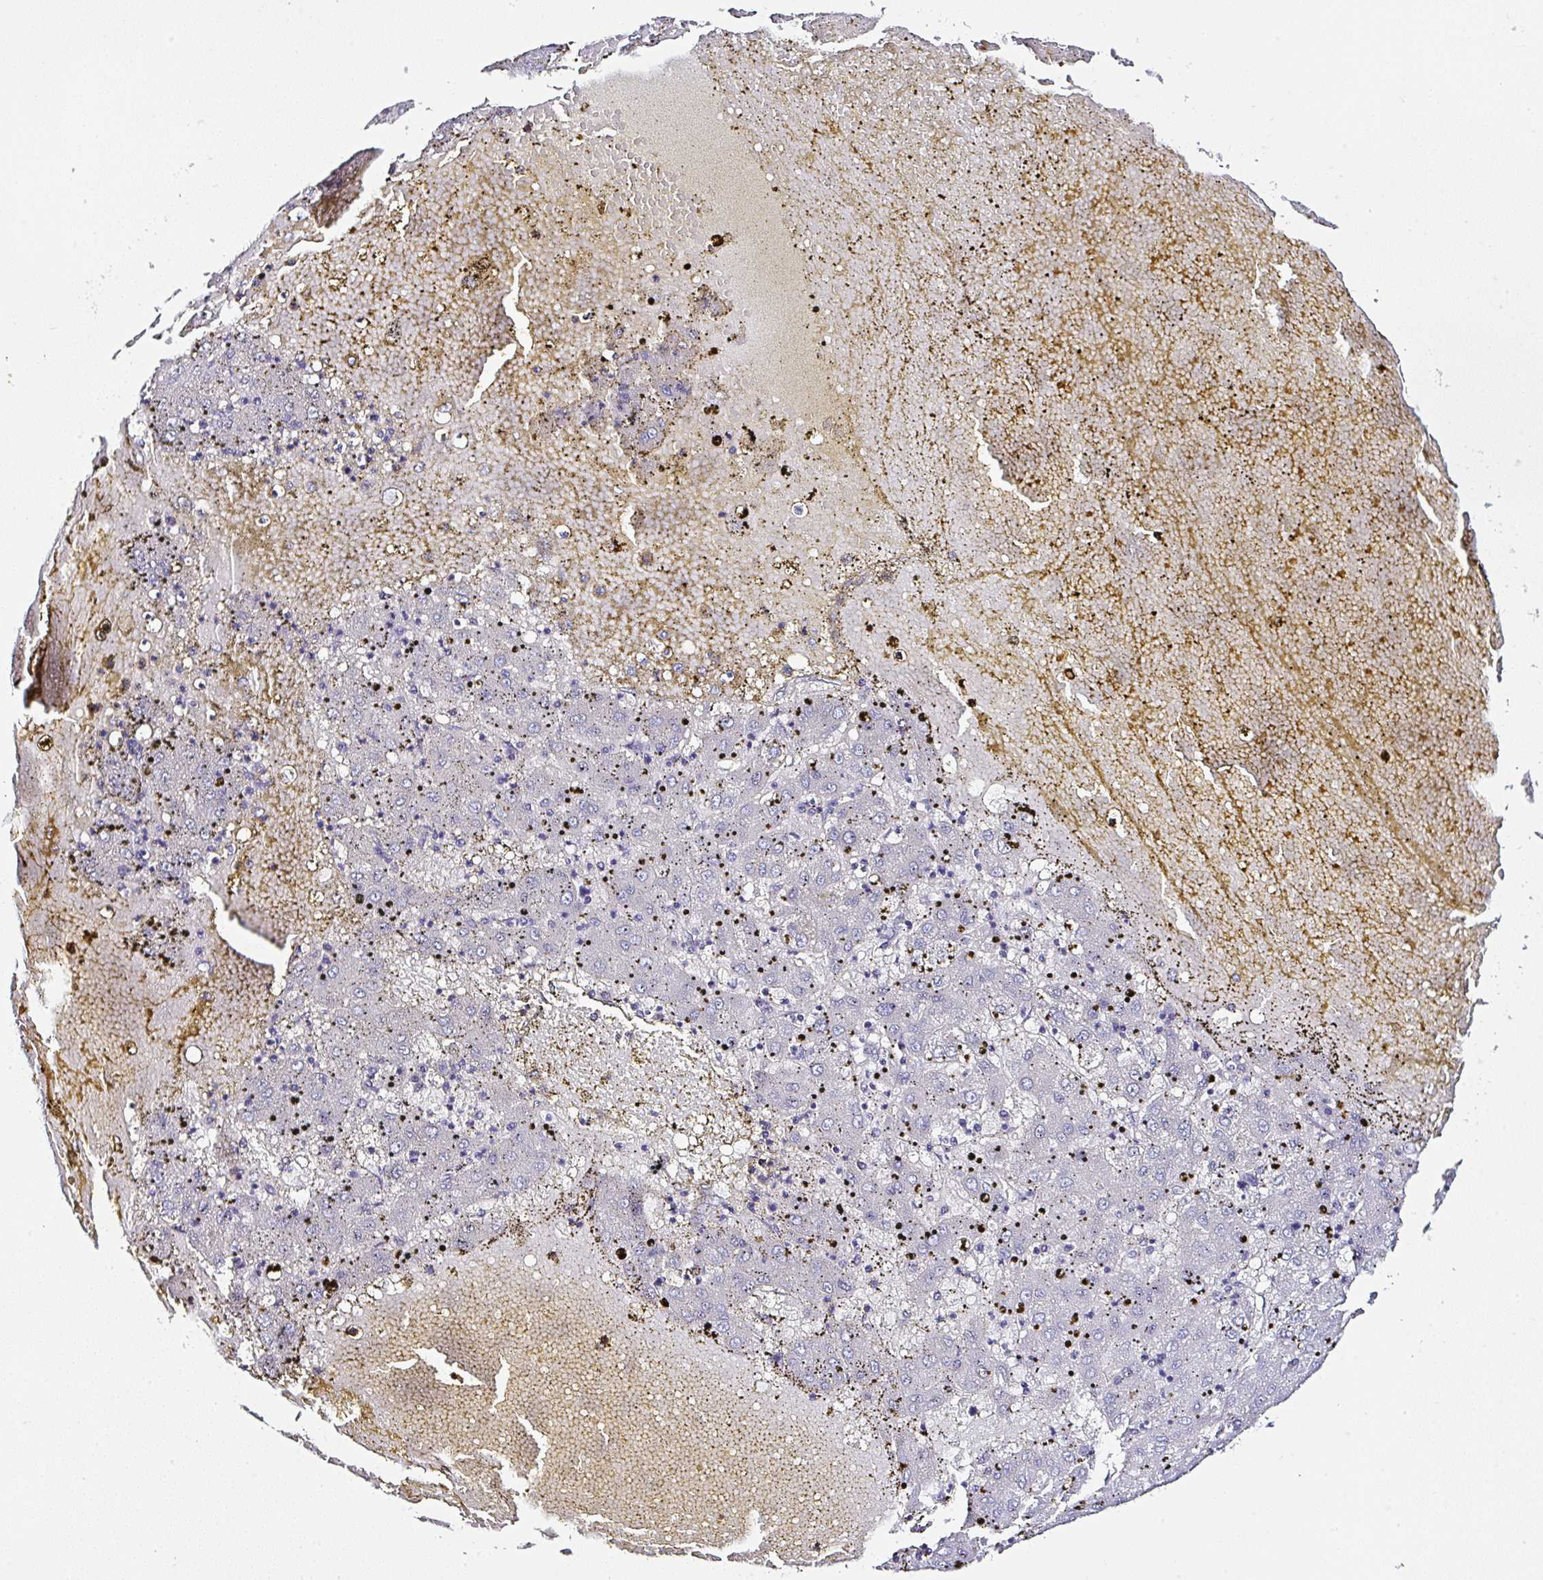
{"staining": {"intensity": "negative", "quantity": "none", "location": "none"}, "tissue": "liver cancer", "cell_type": "Tumor cells", "image_type": "cancer", "snomed": [{"axis": "morphology", "description": "Carcinoma, Hepatocellular, NOS"}, {"axis": "topography", "description": "Liver"}], "caption": "Immunohistochemistry of human liver hepatocellular carcinoma reveals no staining in tumor cells. (DAB immunohistochemistry, high magnification).", "gene": "PPFIA4", "patient": {"sex": "male", "age": 72}}